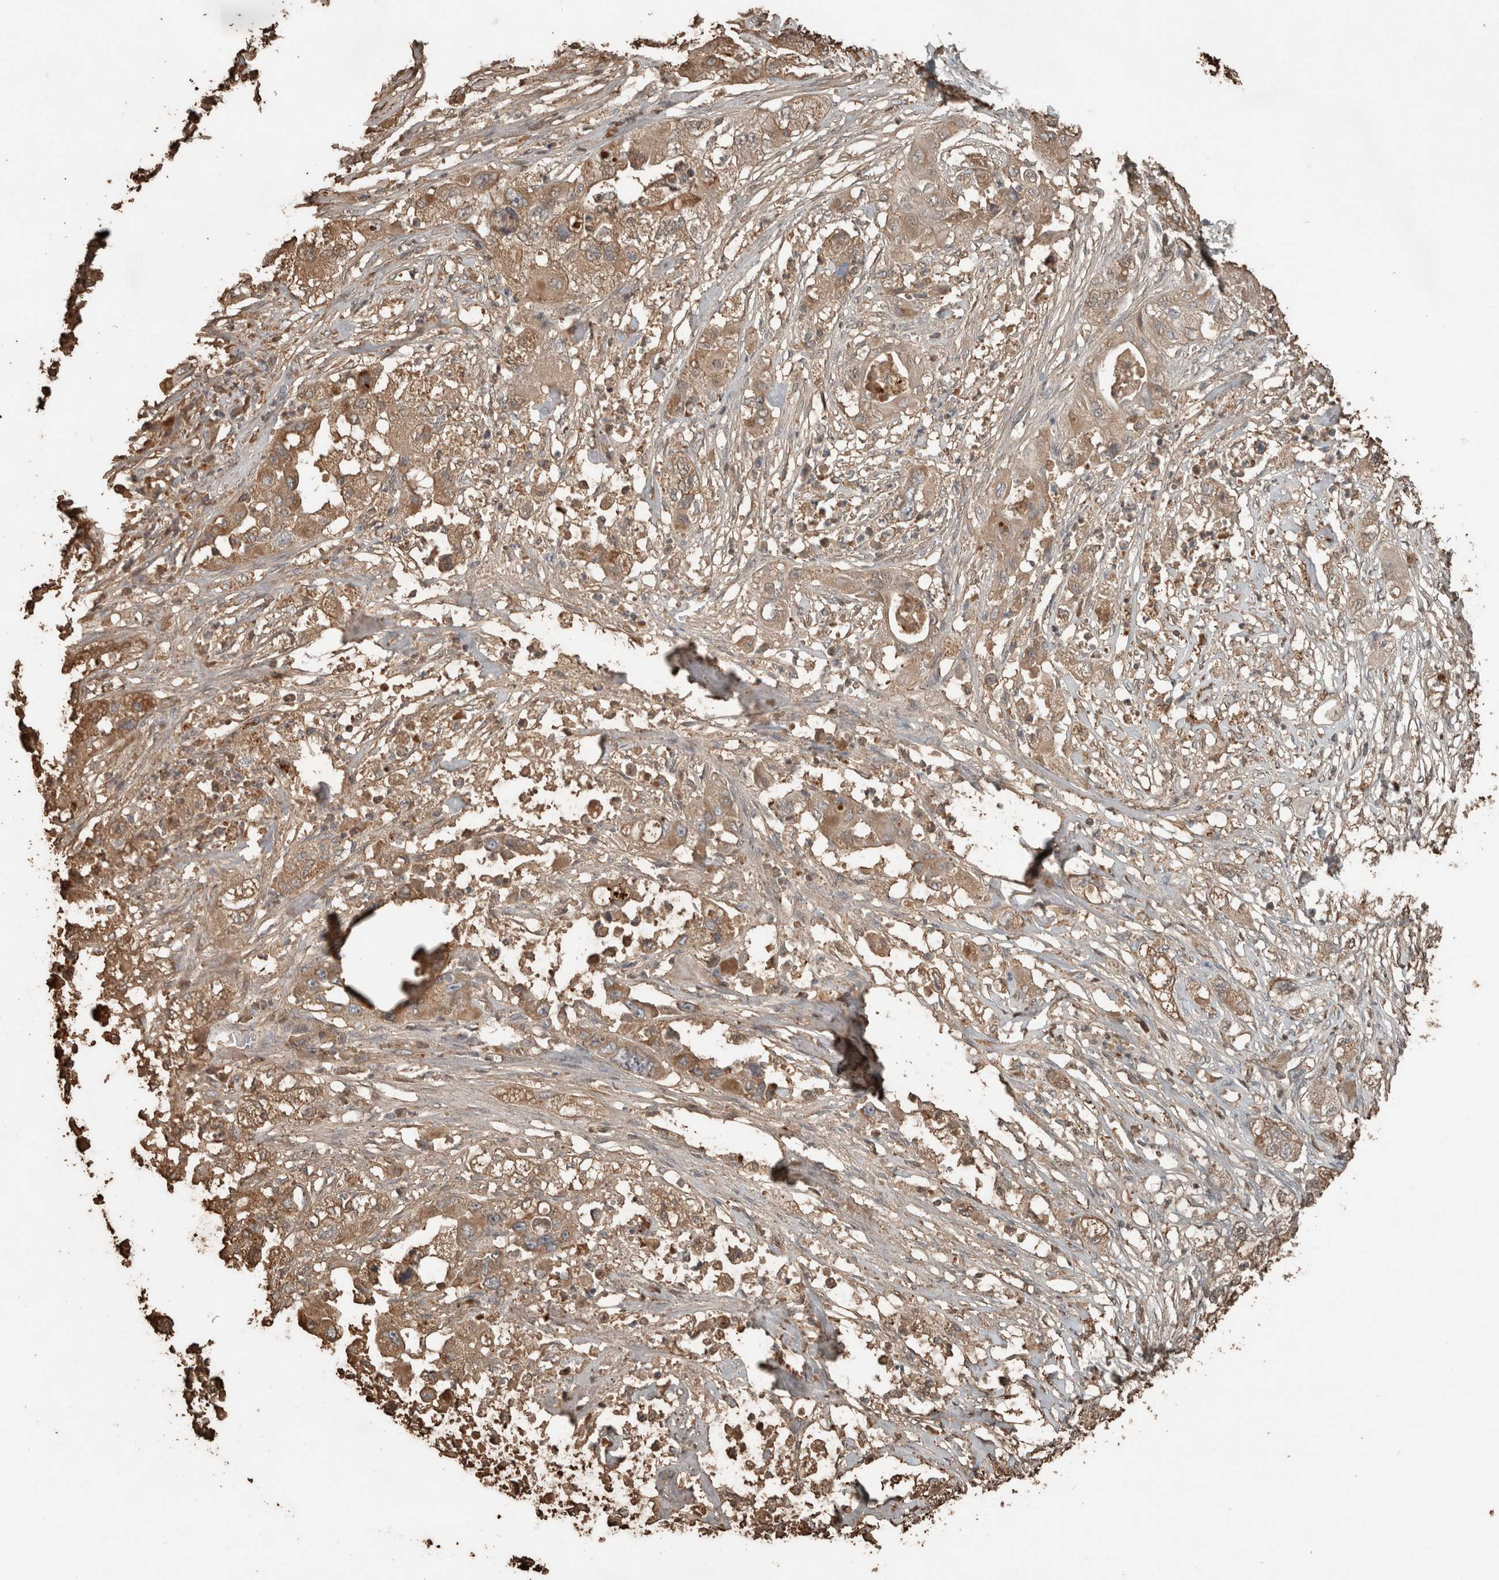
{"staining": {"intensity": "moderate", "quantity": ">75%", "location": "cytoplasmic/membranous"}, "tissue": "pancreatic cancer", "cell_type": "Tumor cells", "image_type": "cancer", "snomed": [{"axis": "morphology", "description": "Adenocarcinoma, NOS"}, {"axis": "topography", "description": "Pancreas"}], "caption": "This image displays adenocarcinoma (pancreatic) stained with IHC to label a protein in brown. The cytoplasmic/membranous of tumor cells show moderate positivity for the protein. Nuclei are counter-stained blue.", "gene": "USP34", "patient": {"sex": "female", "age": 78}}